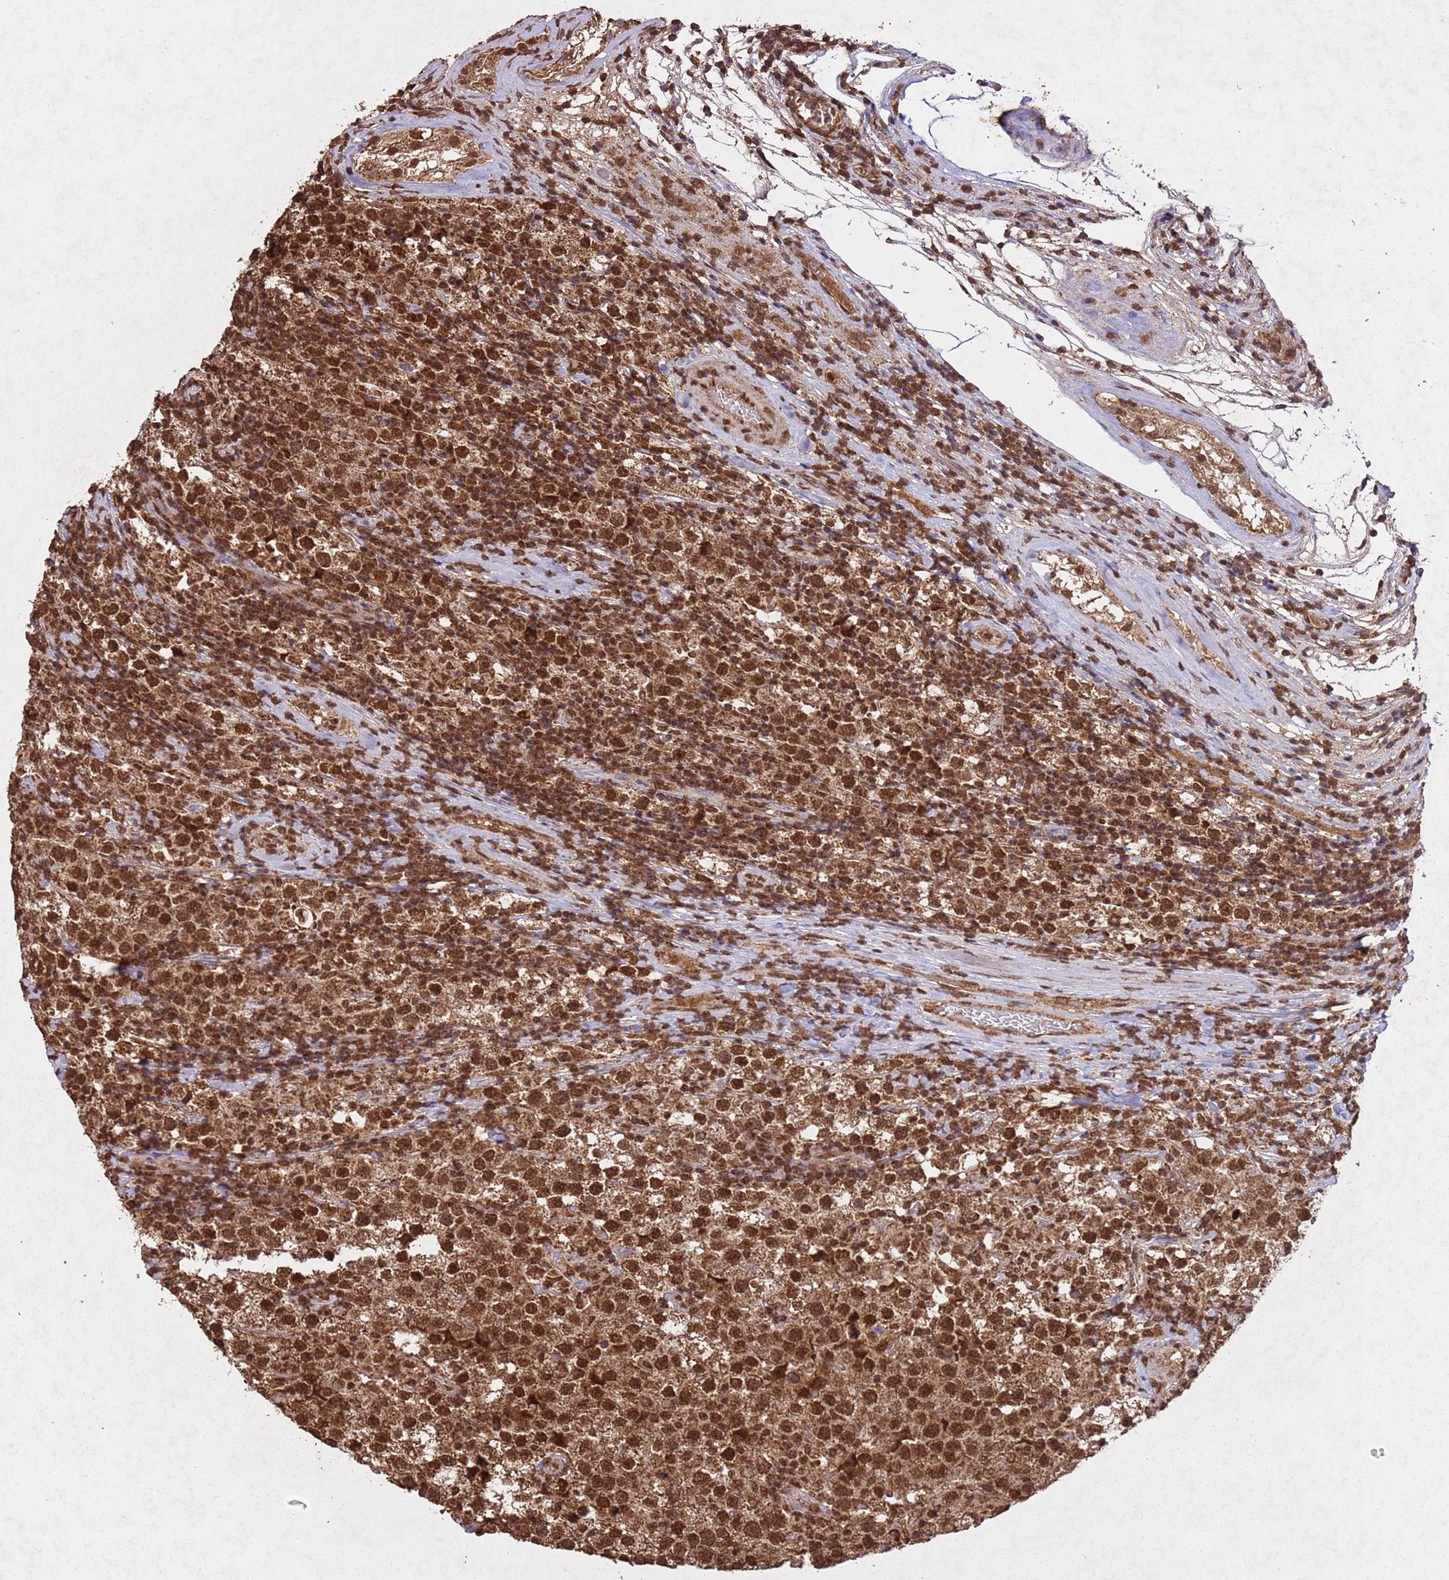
{"staining": {"intensity": "strong", "quantity": ">75%", "location": "nuclear"}, "tissue": "testis cancer", "cell_type": "Tumor cells", "image_type": "cancer", "snomed": [{"axis": "morphology", "description": "Seminoma, NOS"}, {"axis": "morphology", "description": "Carcinoma, Embryonal, NOS"}, {"axis": "topography", "description": "Testis"}], "caption": "Immunohistochemistry (IHC) micrograph of testis cancer (embryonal carcinoma) stained for a protein (brown), which shows high levels of strong nuclear expression in about >75% of tumor cells.", "gene": "HDAC10", "patient": {"sex": "male", "age": 41}}